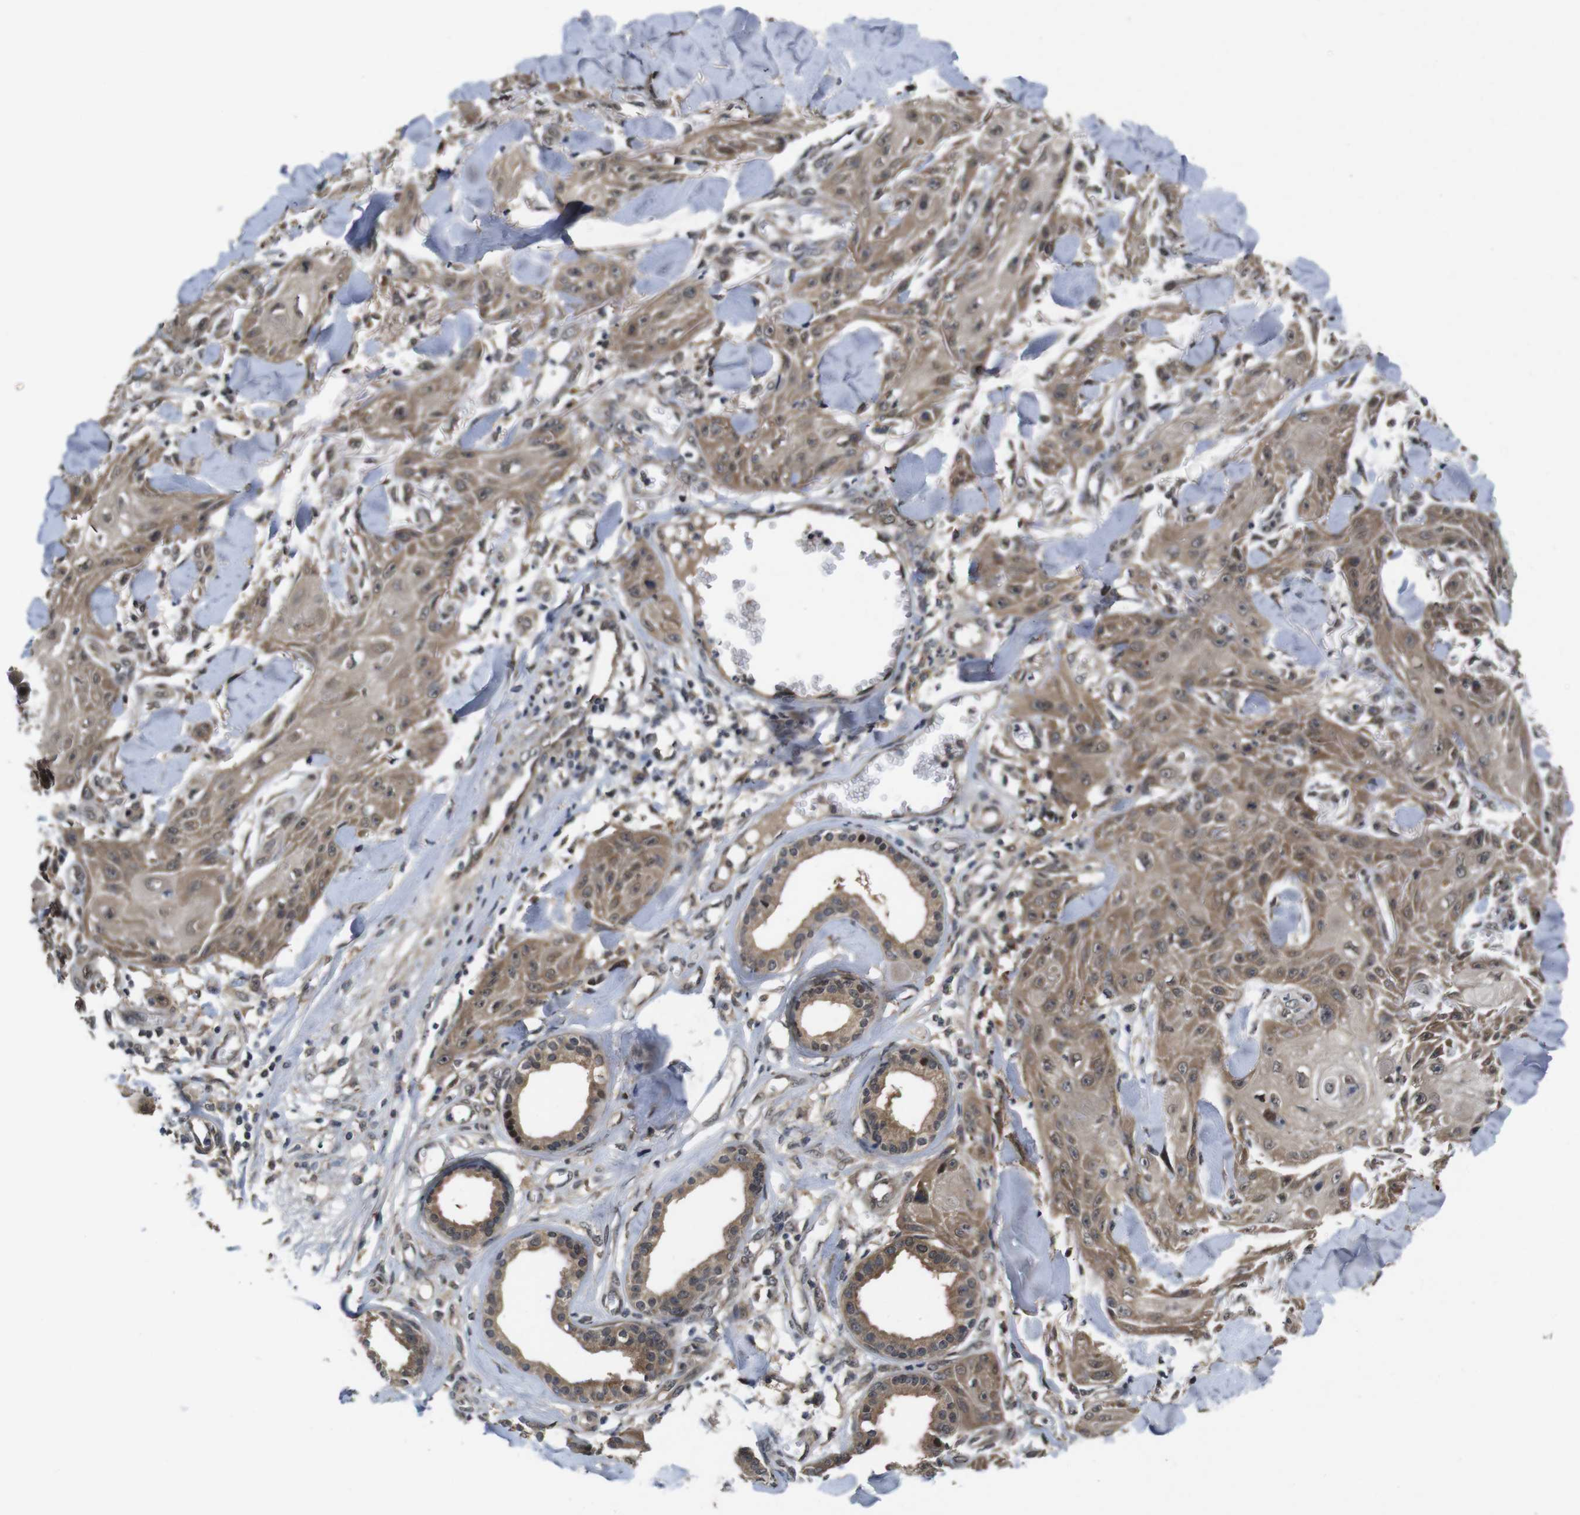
{"staining": {"intensity": "moderate", "quantity": ">75%", "location": "cytoplasmic/membranous,nuclear"}, "tissue": "skin cancer", "cell_type": "Tumor cells", "image_type": "cancer", "snomed": [{"axis": "morphology", "description": "Squamous cell carcinoma, NOS"}, {"axis": "topography", "description": "Skin"}], "caption": "Protein analysis of skin squamous cell carcinoma tissue demonstrates moderate cytoplasmic/membranous and nuclear staining in approximately >75% of tumor cells. (DAB IHC, brown staining for protein, blue staining for nuclei).", "gene": "ZBTB46", "patient": {"sex": "male", "age": 74}}